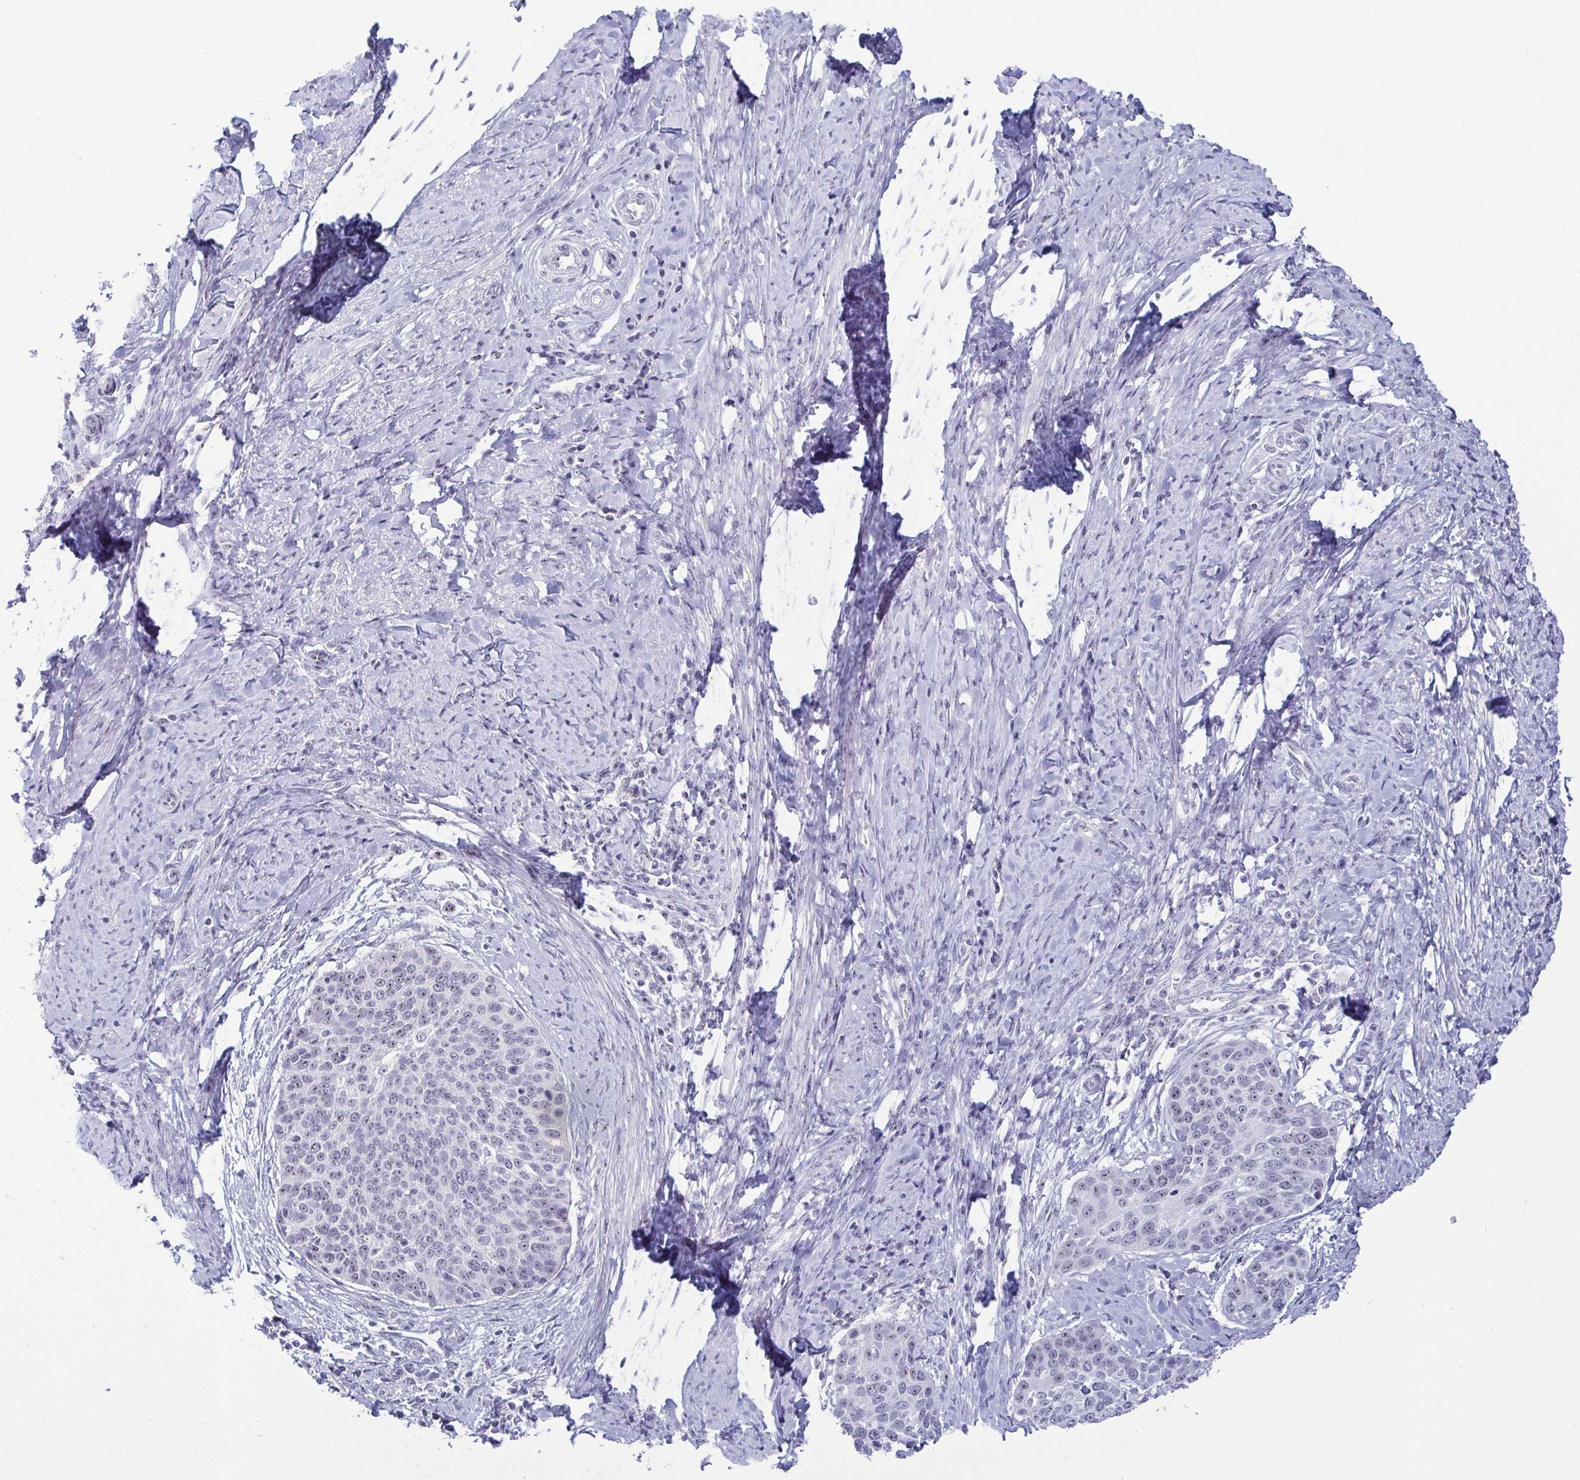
{"staining": {"intensity": "negative", "quantity": "none", "location": "none"}, "tissue": "cervical cancer", "cell_type": "Tumor cells", "image_type": "cancer", "snomed": [{"axis": "morphology", "description": "Squamous cell carcinoma, NOS"}, {"axis": "topography", "description": "Cervix"}], "caption": "Protein analysis of cervical squamous cell carcinoma demonstrates no significant staining in tumor cells.", "gene": "BZW1", "patient": {"sex": "female", "age": 69}}